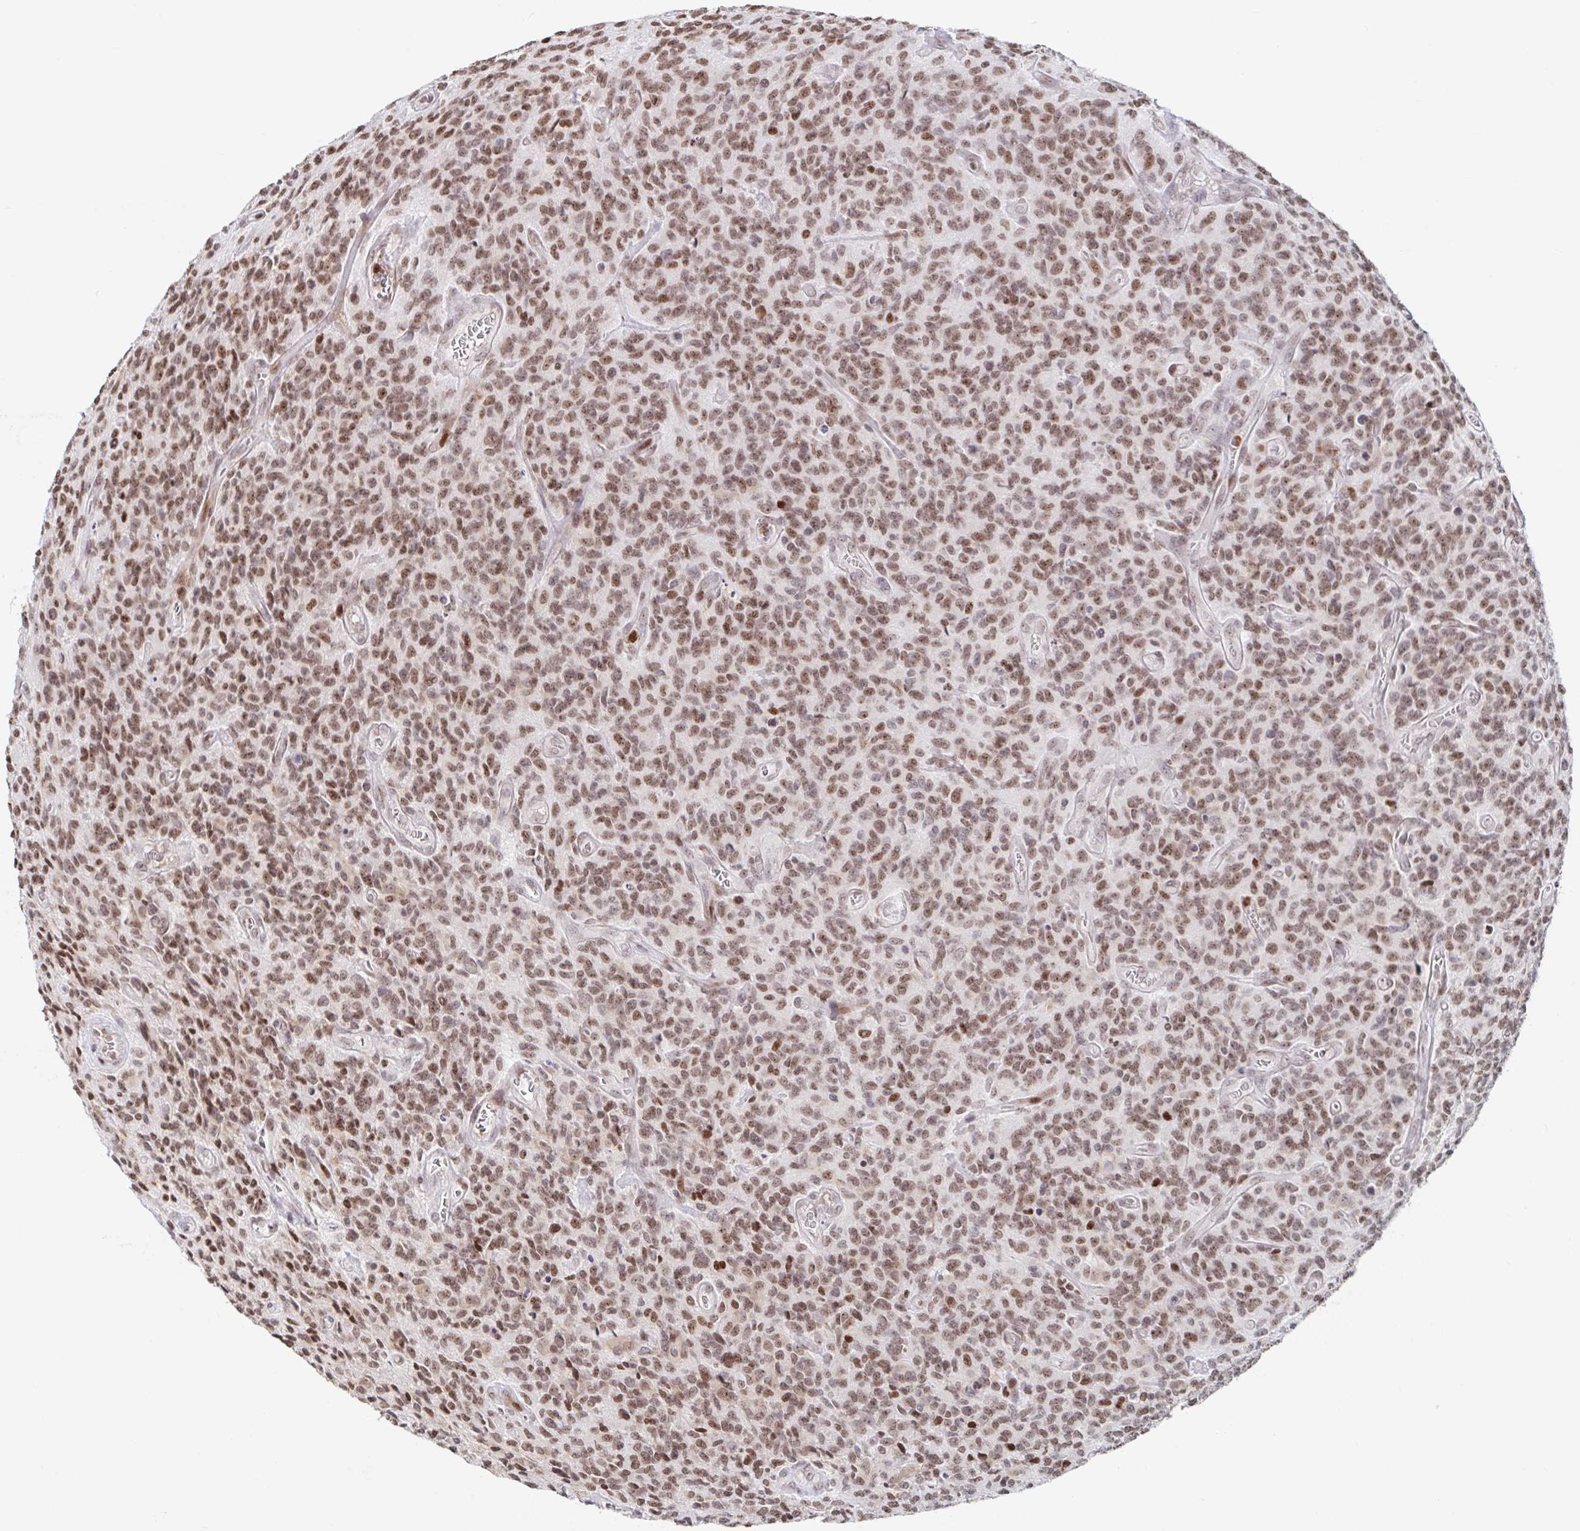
{"staining": {"intensity": "moderate", "quantity": ">75%", "location": "nuclear"}, "tissue": "glioma", "cell_type": "Tumor cells", "image_type": "cancer", "snomed": [{"axis": "morphology", "description": "Glioma, malignant, High grade"}, {"axis": "topography", "description": "Brain"}], "caption": "The micrograph reveals staining of high-grade glioma (malignant), revealing moderate nuclear protein positivity (brown color) within tumor cells.", "gene": "C19orf53", "patient": {"sex": "male", "age": 76}}